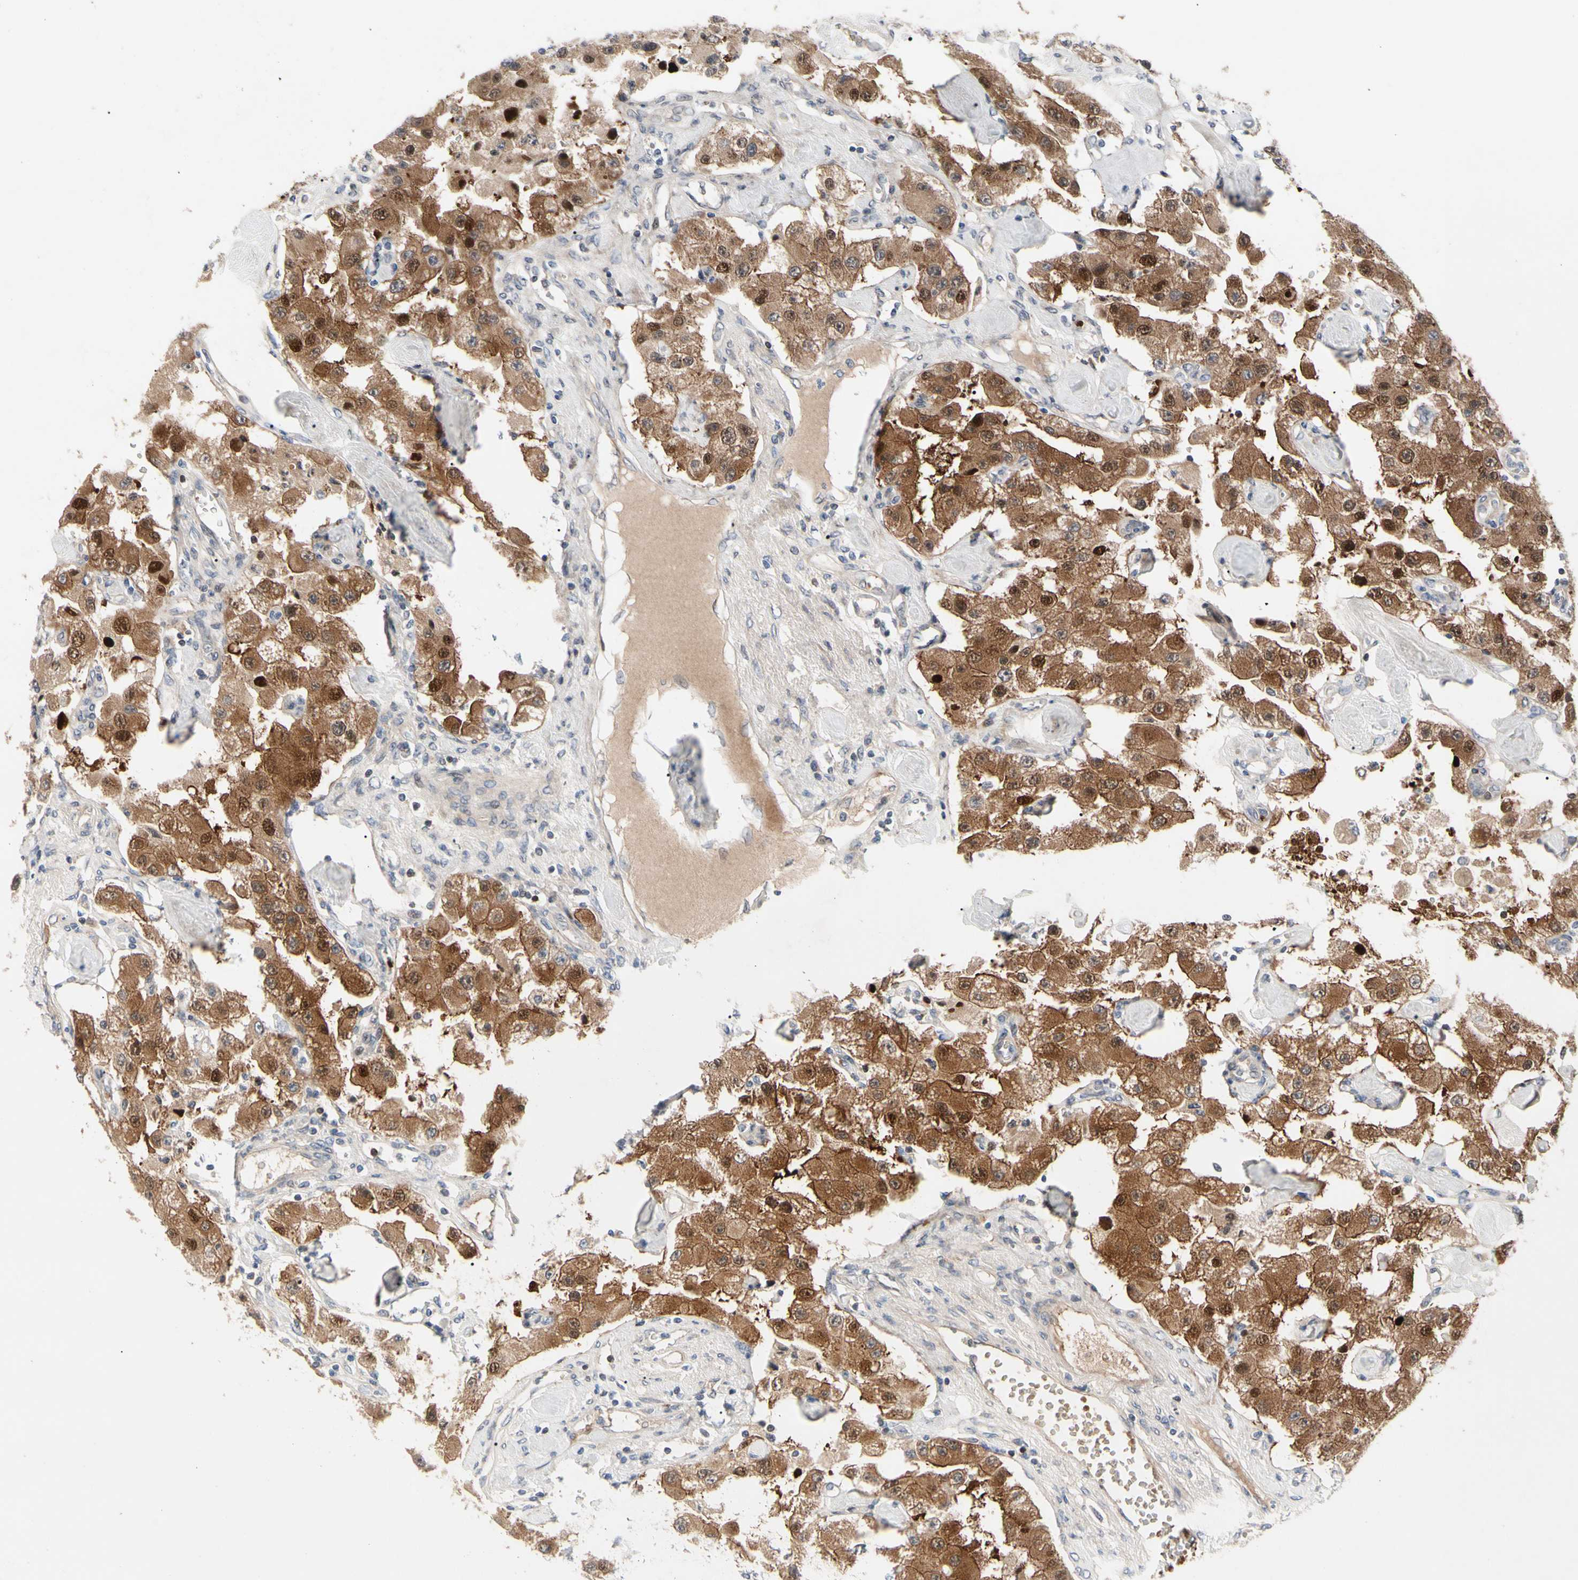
{"staining": {"intensity": "moderate", "quantity": ">75%", "location": "cytoplasmic/membranous,nuclear"}, "tissue": "carcinoid", "cell_type": "Tumor cells", "image_type": "cancer", "snomed": [{"axis": "morphology", "description": "Carcinoid, malignant, NOS"}, {"axis": "topography", "description": "Pancreas"}], "caption": "Human carcinoid stained with a brown dye displays moderate cytoplasmic/membranous and nuclear positive positivity in about >75% of tumor cells.", "gene": "HMGCR", "patient": {"sex": "male", "age": 41}}